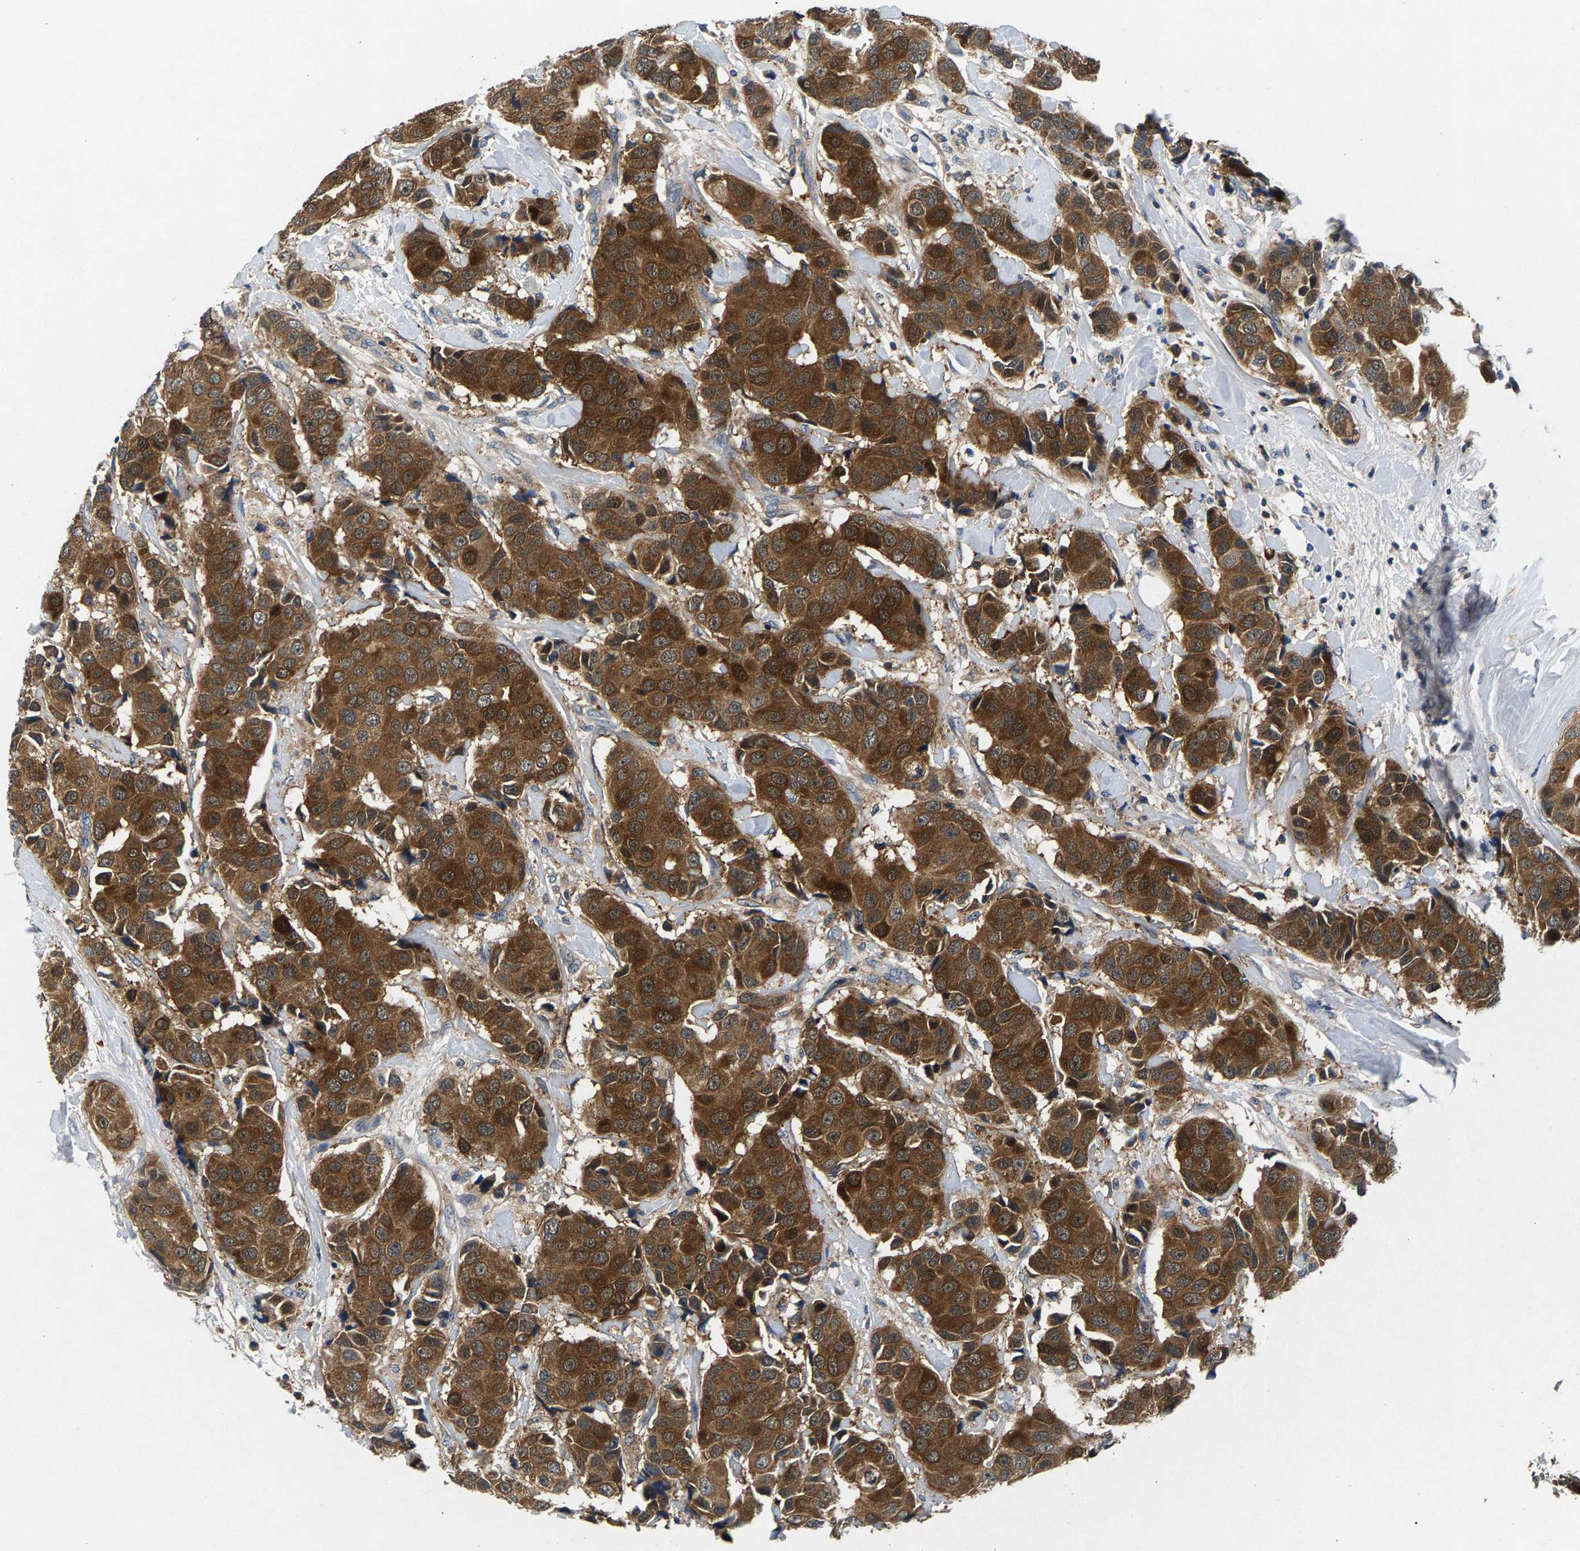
{"staining": {"intensity": "strong", "quantity": ">75%", "location": "cytoplasmic/membranous"}, "tissue": "breast cancer", "cell_type": "Tumor cells", "image_type": "cancer", "snomed": [{"axis": "morphology", "description": "Normal tissue, NOS"}, {"axis": "morphology", "description": "Duct carcinoma"}, {"axis": "topography", "description": "Breast"}], "caption": "Immunohistochemical staining of breast intraductal carcinoma exhibits high levels of strong cytoplasmic/membranous positivity in approximately >75% of tumor cells.", "gene": "NT5C", "patient": {"sex": "female", "age": 39}}